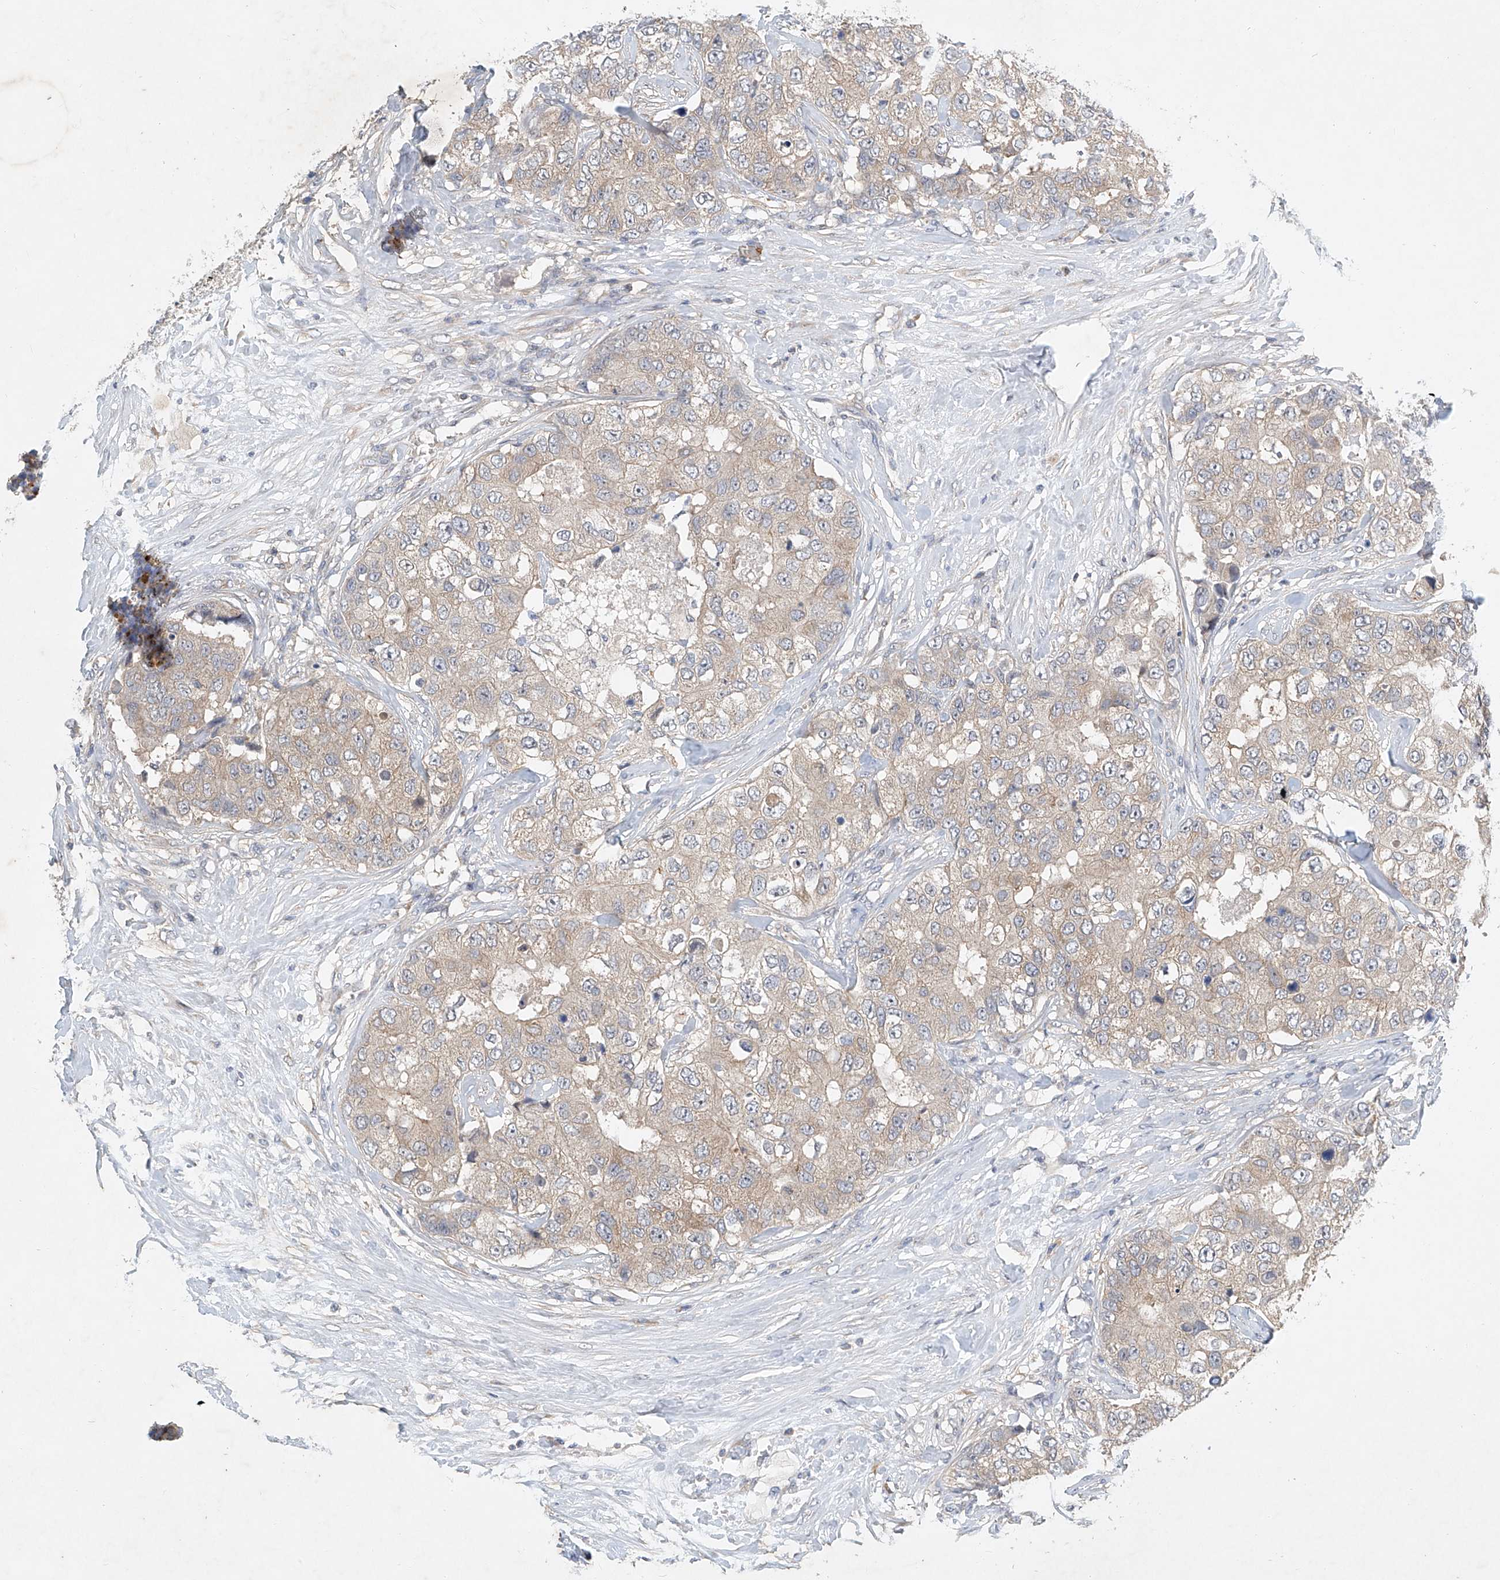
{"staining": {"intensity": "weak", "quantity": "<25%", "location": "cytoplasmic/membranous"}, "tissue": "breast cancer", "cell_type": "Tumor cells", "image_type": "cancer", "snomed": [{"axis": "morphology", "description": "Duct carcinoma"}, {"axis": "topography", "description": "Breast"}], "caption": "Human invasive ductal carcinoma (breast) stained for a protein using immunohistochemistry demonstrates no expression in tumor cells.", "gene": "CARMIL1", "patient": {"sex": "female", "age": 62}}